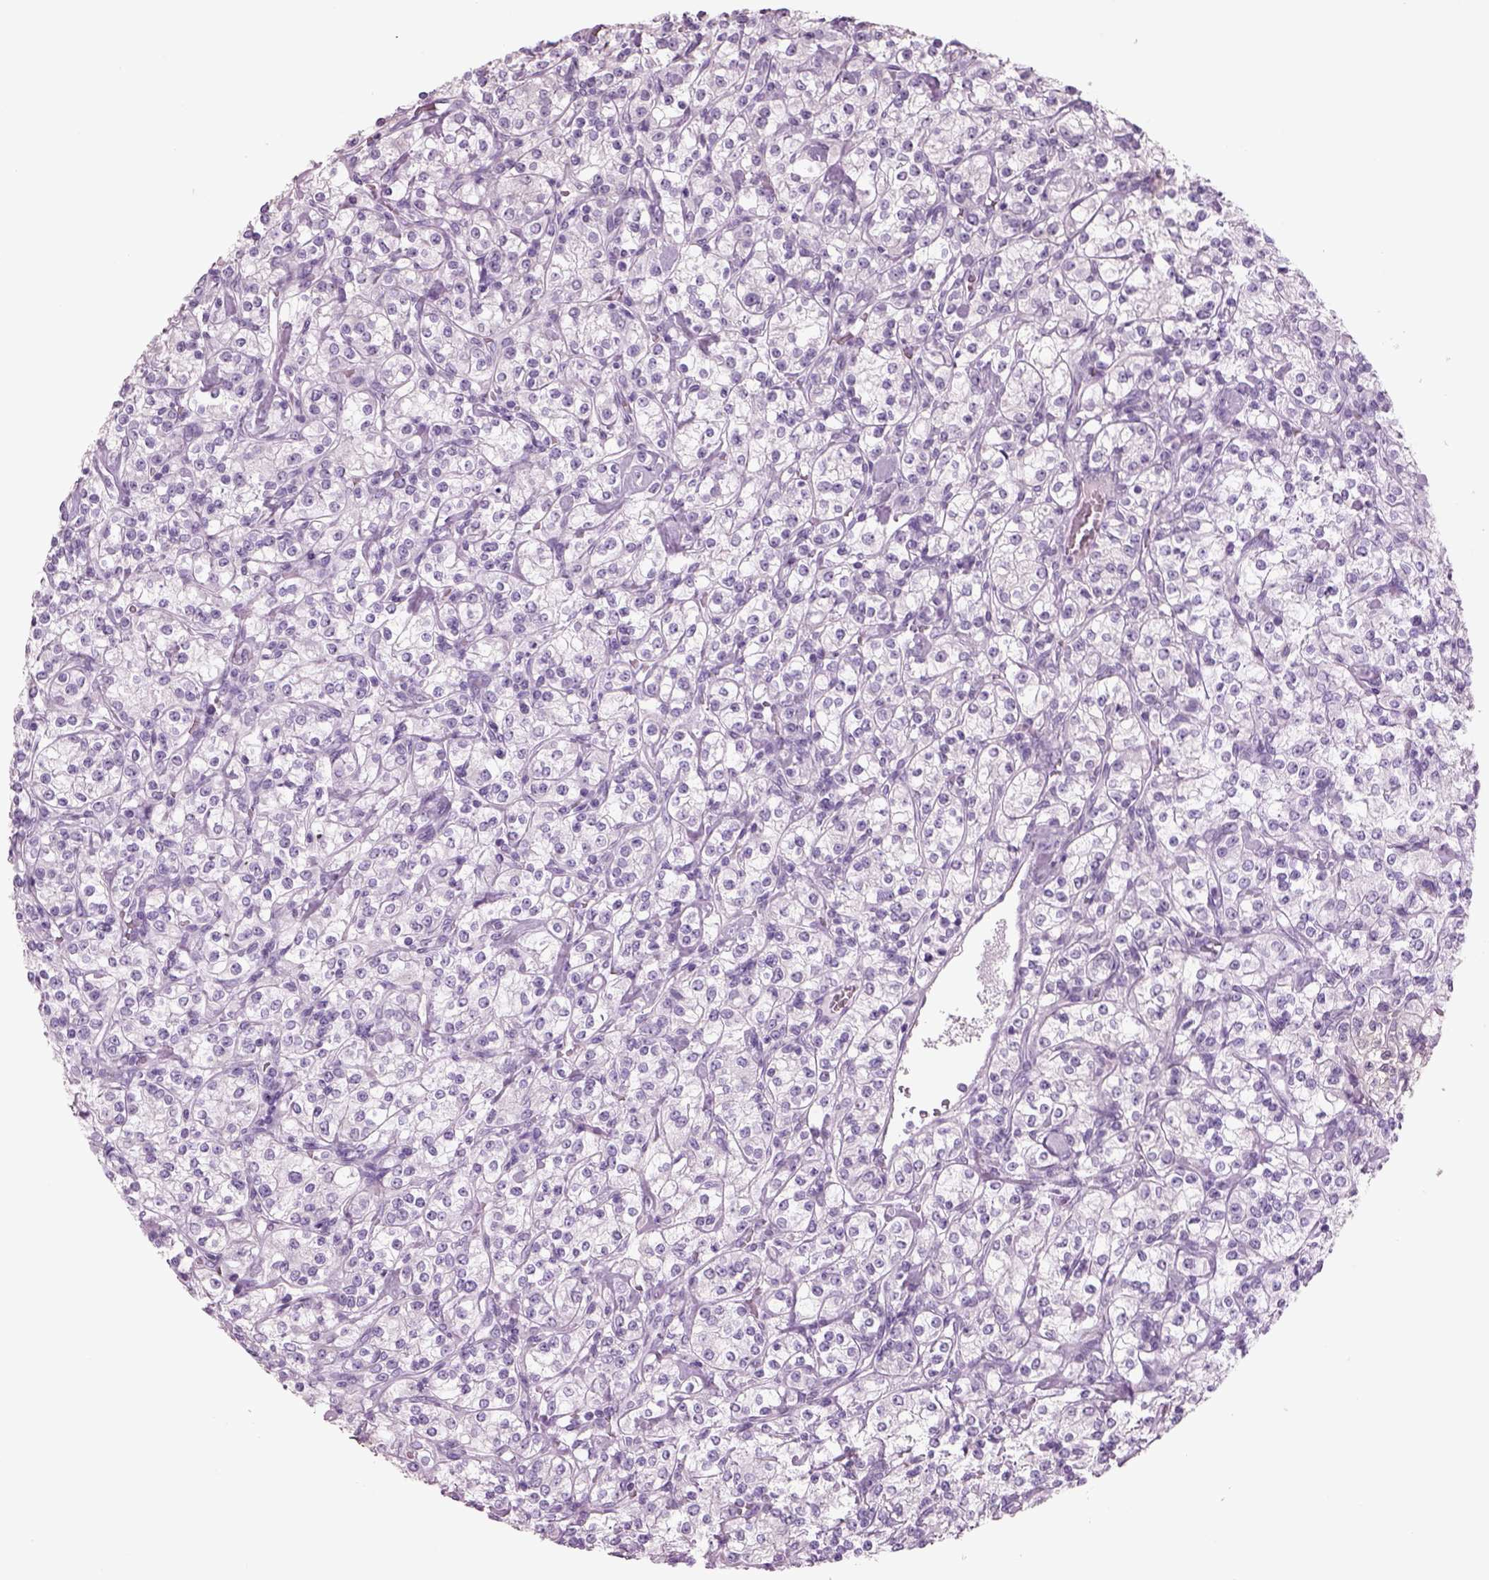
{"staining": {"intensity": "negative", "quantity": "none", "location": "none"}, "tissue": "renal cancer", "cell_type": "Tumor cells", "image_type": "cancer", "snomed": [{"axis": "morphology", "description": "Adenocarcinoma, NOS"}, {"axis": "topography", "description": "Kidney"}], "caption": "Immunohistochemistry (IHC) image of adenocarcinoma (renal) stained for a protein (brown), which demonstrates no staining in tumor cells.", "gene": "RHO", "patient": {"sex": "male", "age": 77}}